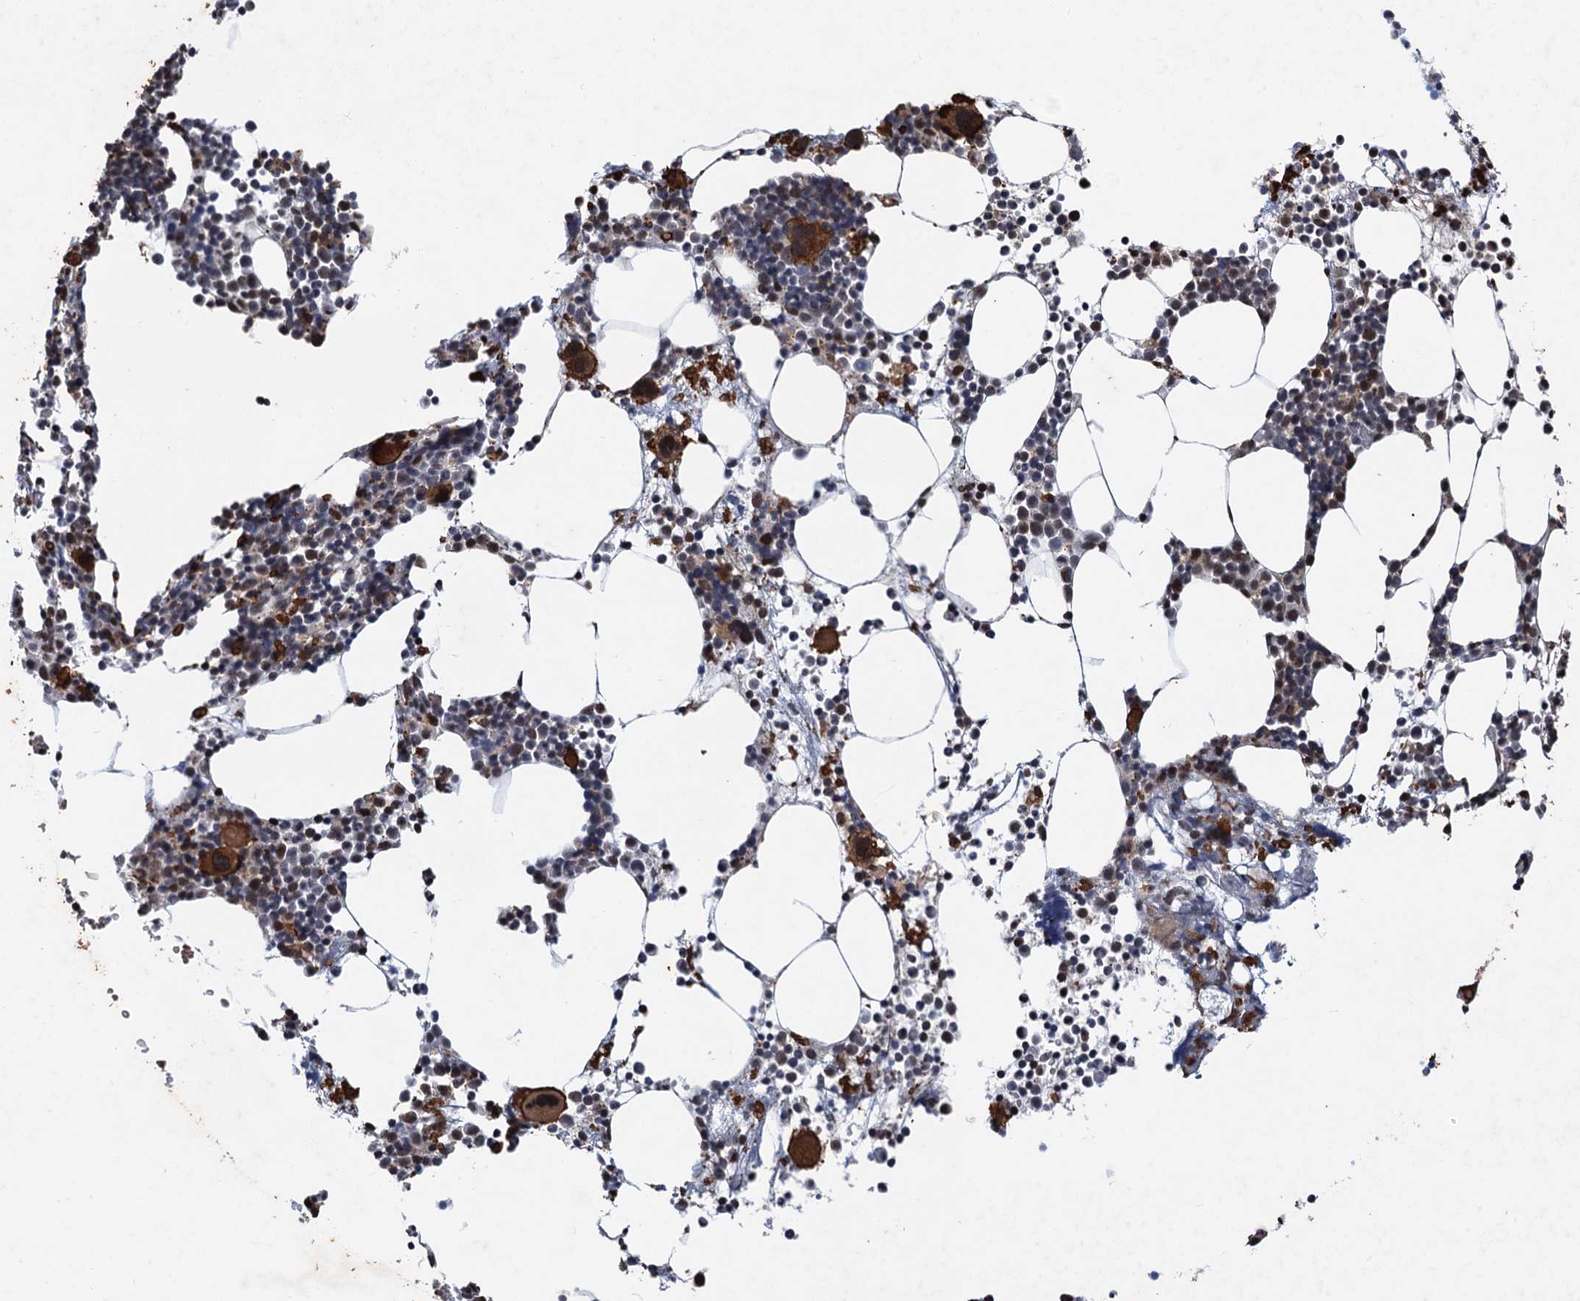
{"staining": {"intensity": "strong", "quantity": "<25%", "location": "cytoplasmic/membranous"}, "tissue": "bone marrow", "cell_type": "Hematopoietic cells", "image_type": "normal", "snomed": [{"axis": "morphology", "description": "Normal tissue, NOS"}, {"axis": "topography", "description": "Bone marrow"}], "caption": "Bone marrow stained for a protein (brown) displays strong cytoplasmic/membranous positive expression in about <25% of hematopoietic cells.", "gene": "REP15", "patient": {"sex": "female", "age": 52}}